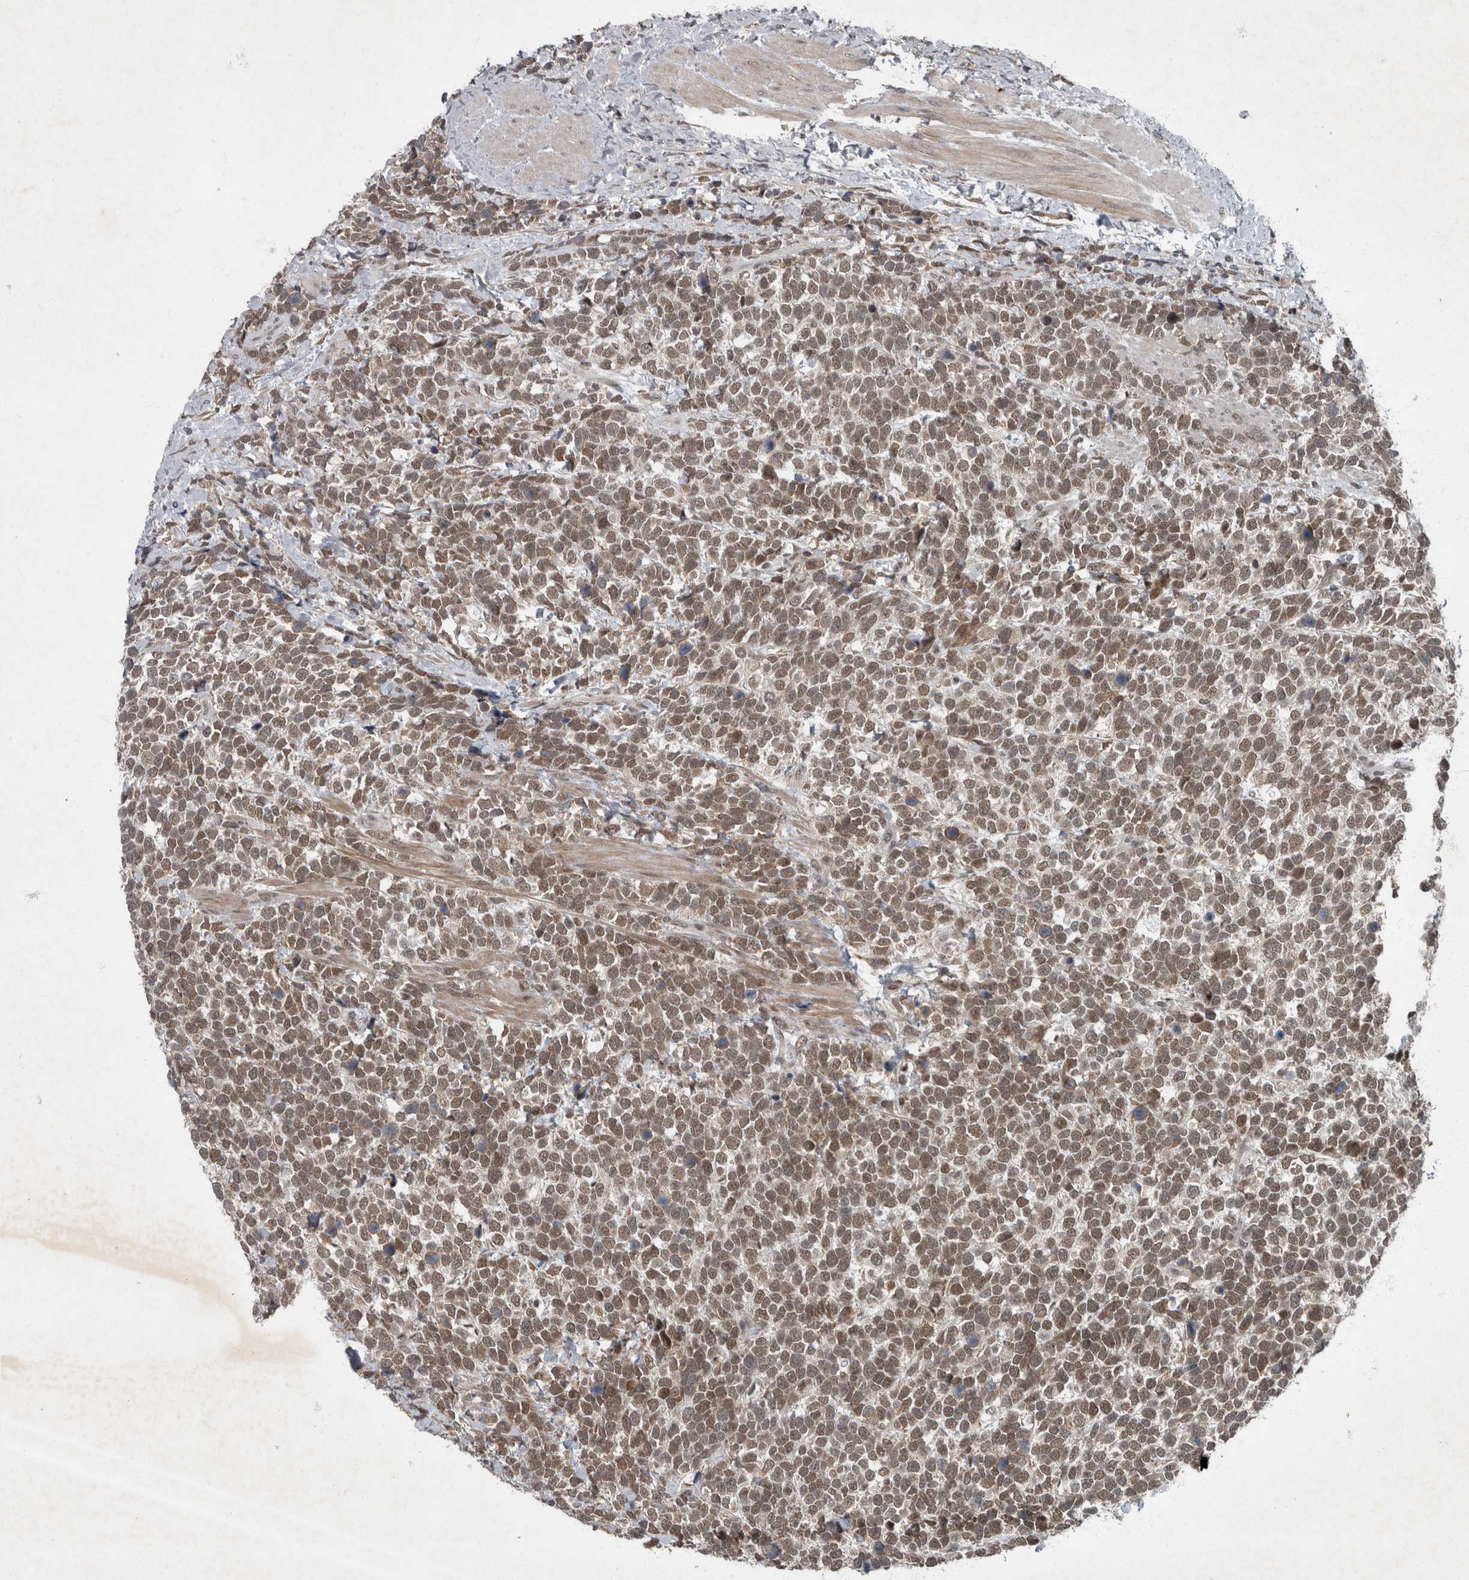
{"staining": {"intensity": "moderate", "quantity": ">75%", "location": "nuclear"}, "tissue": "urothelial cancer", "cell_type": "Tumor cells", "image_type": "cancer", "snomed": [{"axis": "morphology", "description": "Urothelial carcinoma, High grade"}, {"axis": "topography", "description": "Urinary bladder"}], "caption": "Brown immunohistochemical staining in high-grade urothelial carcinoma displays moderate nuclear positivity in about >75% of tumor cells.", "gene": "WDR33", "patient": {"sex": "female", "age": 82}}